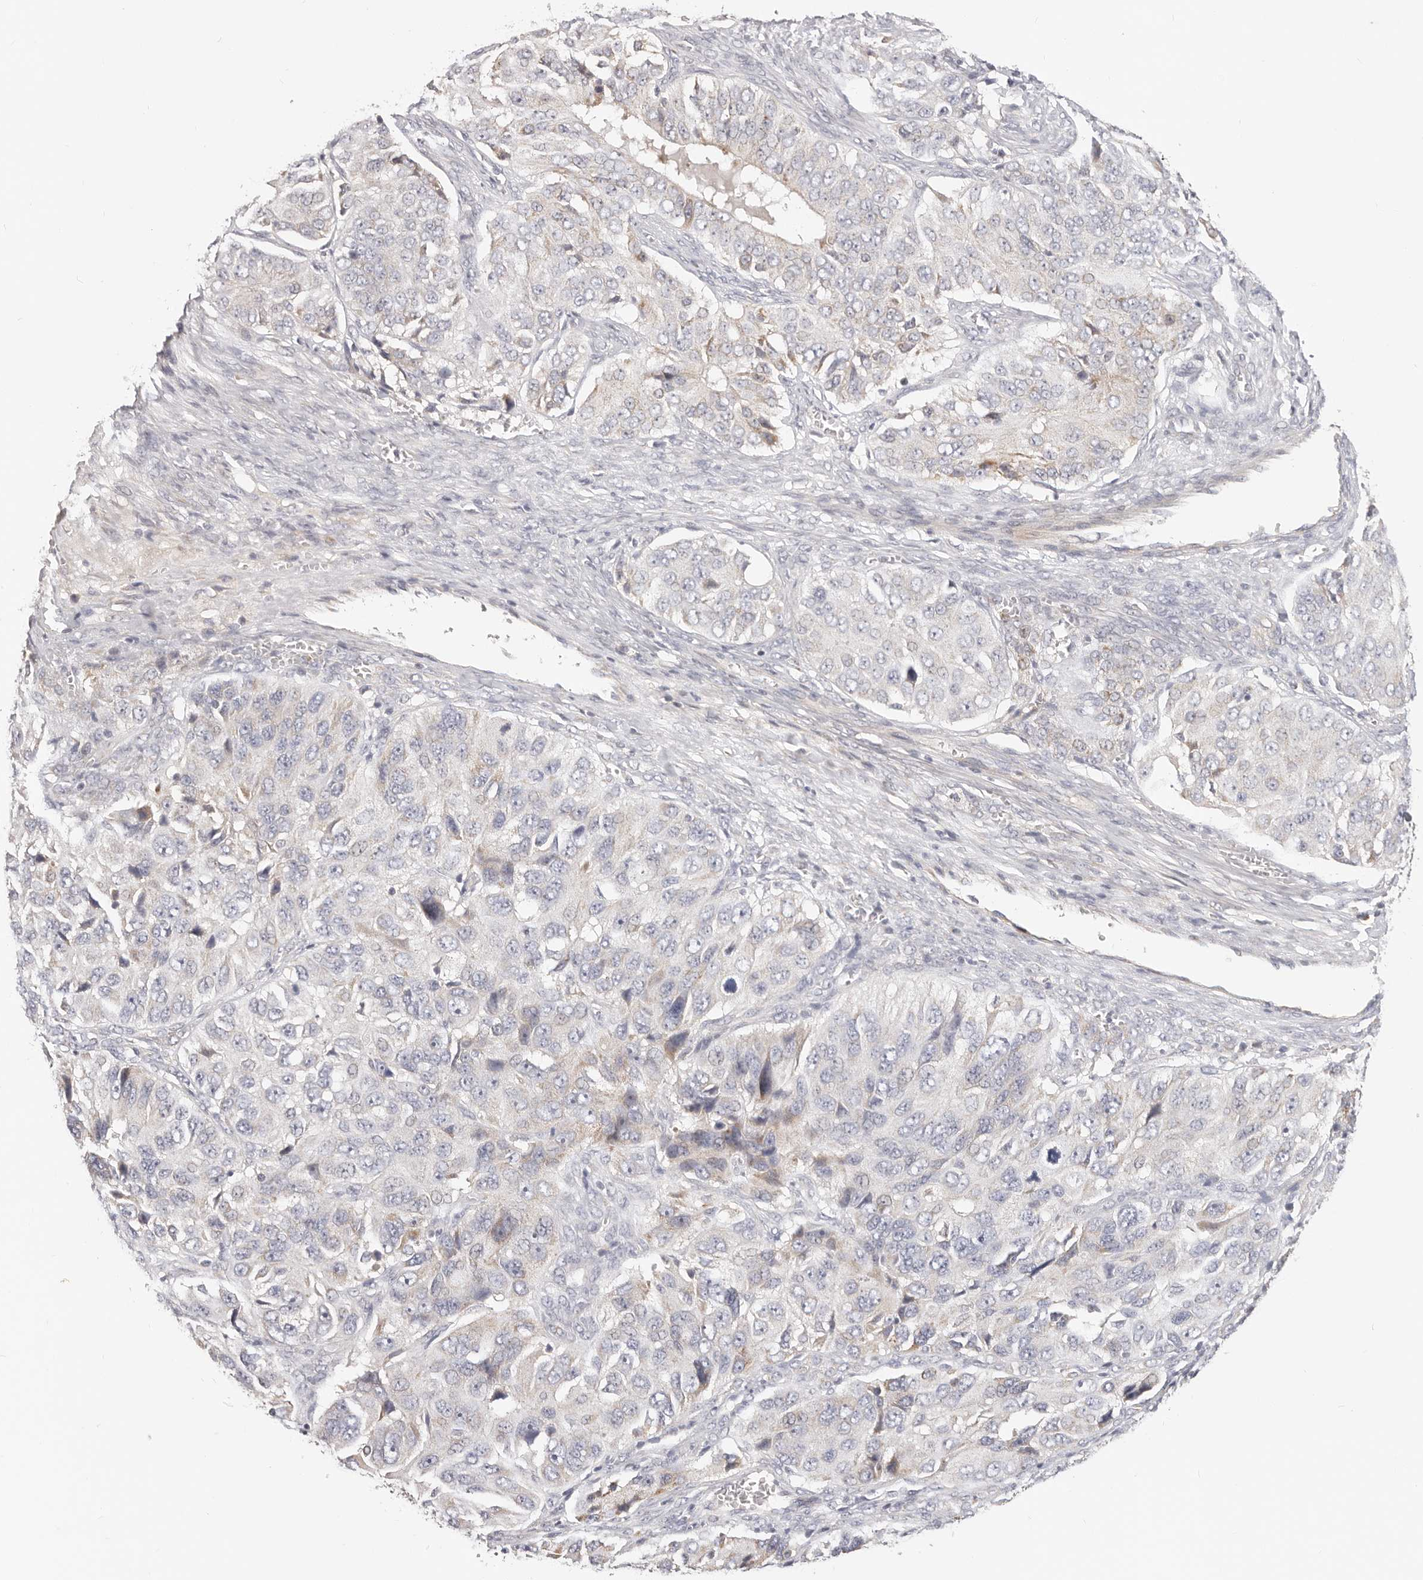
{"staining": {"intensity": "negative", "quantity": "none", "location": "none"}, "tissue": "ovarian cancer", "cell_type": "Tumor cells", "image_type": "cancer", "snomed": [{"axis": "morphology", "description": "Carcinoma, endometroid"}, {"axis": "topography", "description": "Ovary"}], "caption": "Immunohistochemical staining of human endometroid carcinoma (ovarian) exhibits no significant positivity in tumor cells.", "gene": "TFB2M", "patient": {"sex": "female", "age": 51}}